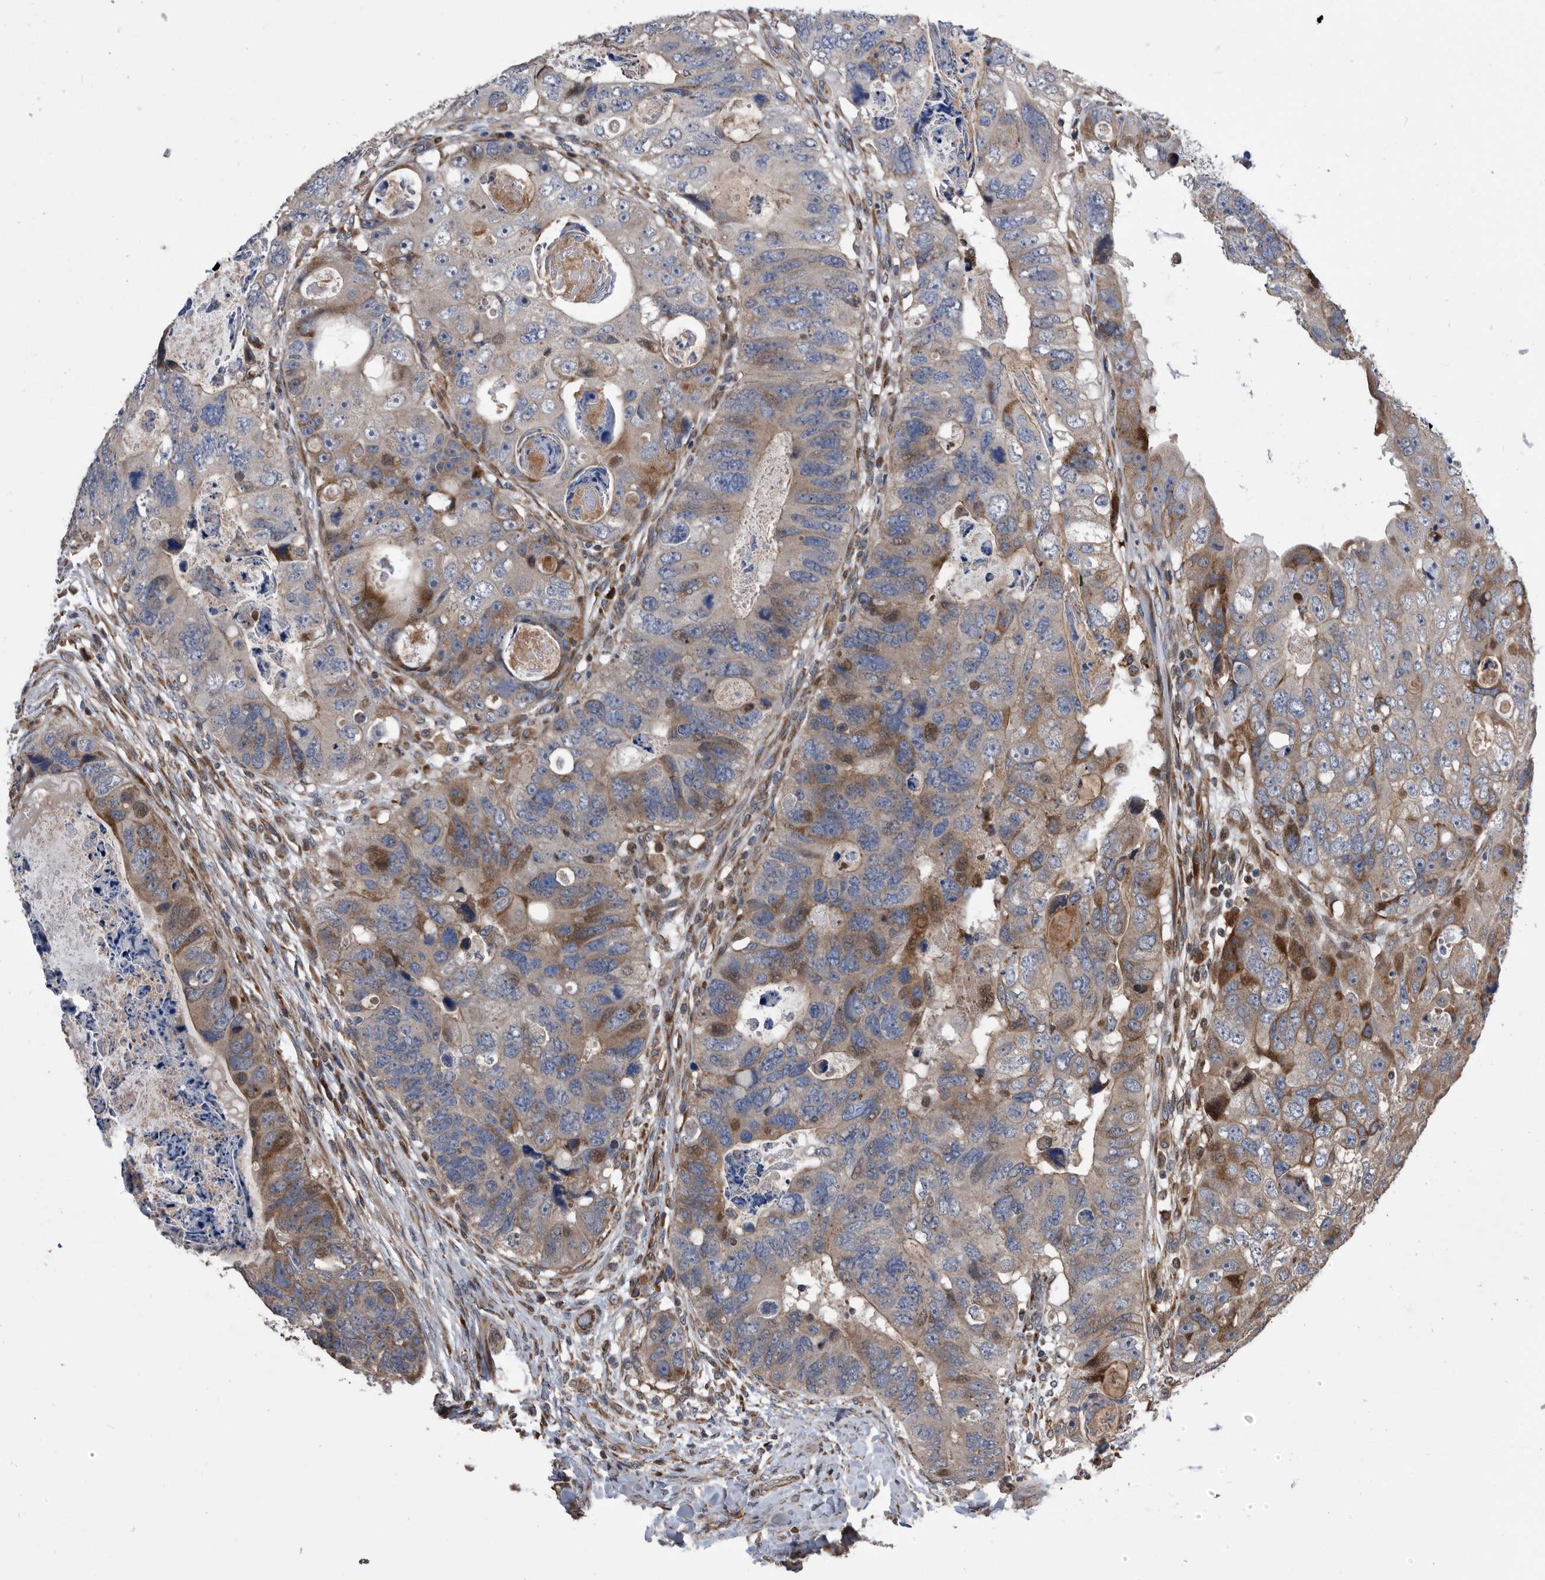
{"staining": {"intensity": "moderate", "quantity": "<25%", "location": "cytoplasmic/membranous"}, "tissue": "colorectal cancer", "cell_type": "Tumor cells", "image_type": "cancer", "snomed": [{"axis": "morphology", "description": "Adenocarcinoma, NOS"}, {"axis": "topography", "description": "Rectum"}], "caption": "Colorectal cancer was stained to show a protein in brown. There is low levels of moderate cytoplasmic/membranous positivity in about <25% of tumor cells.", "gene": "SERINC2", "patient": {"sex": "male", "age": 59}}